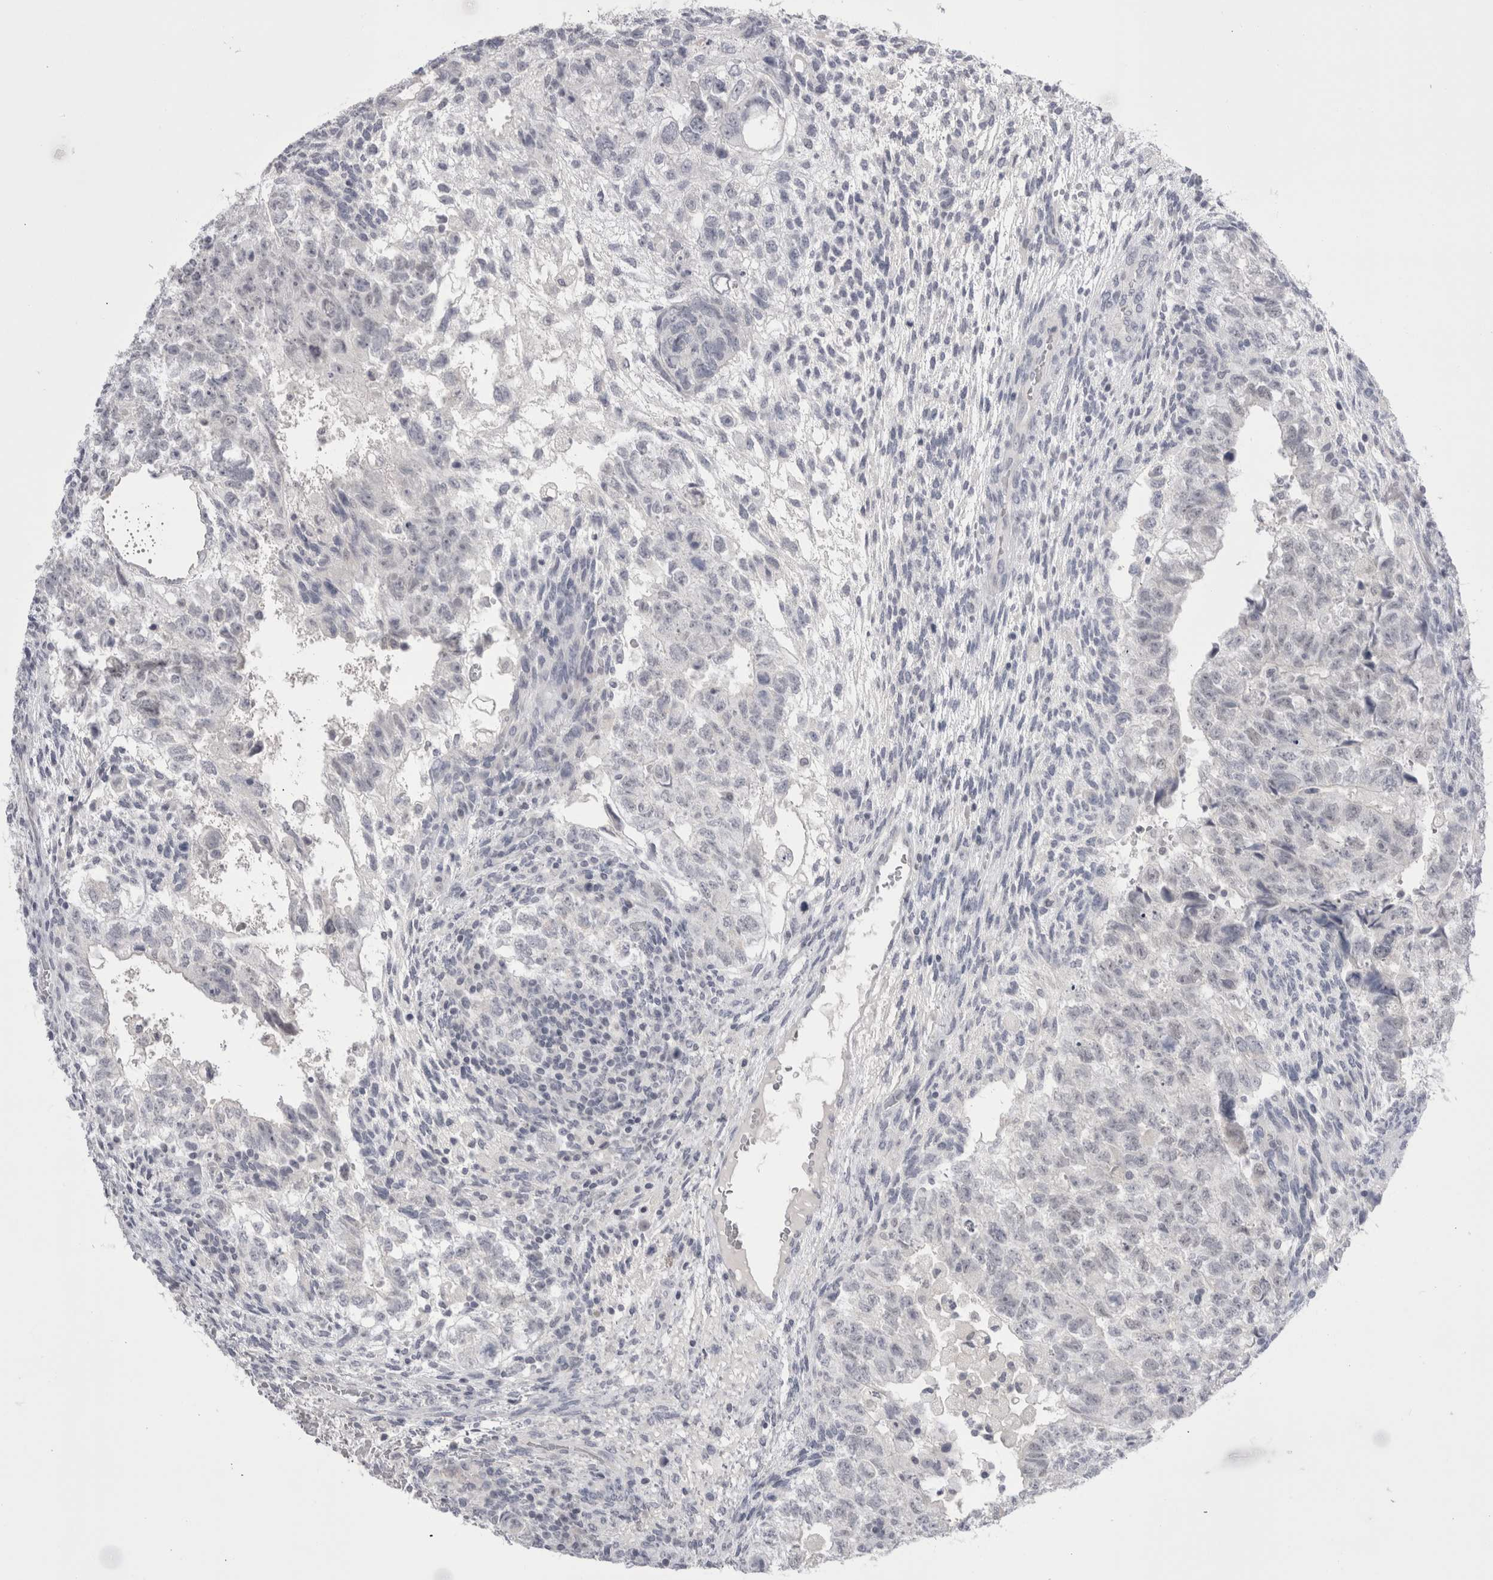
{"staining": {"intensity": "negative", "quantity": "none", "location": "none"}, "tissue": "testis cancer", "cell_type": "Tumor cells", "image_type": "cancer", "snomed": [{"axis": "morphology", "description": "Carcinoma, Embryonal, NOS"}, {"axis": "topography", "description": "Testis"}], "caption": "This is an immunohistochemistry image of human testis cancer (embryonal carcinoma). There is no staining in tumor cells.", "gene": "FNDC8", "patient": {"sex": "male", "age": 36}}